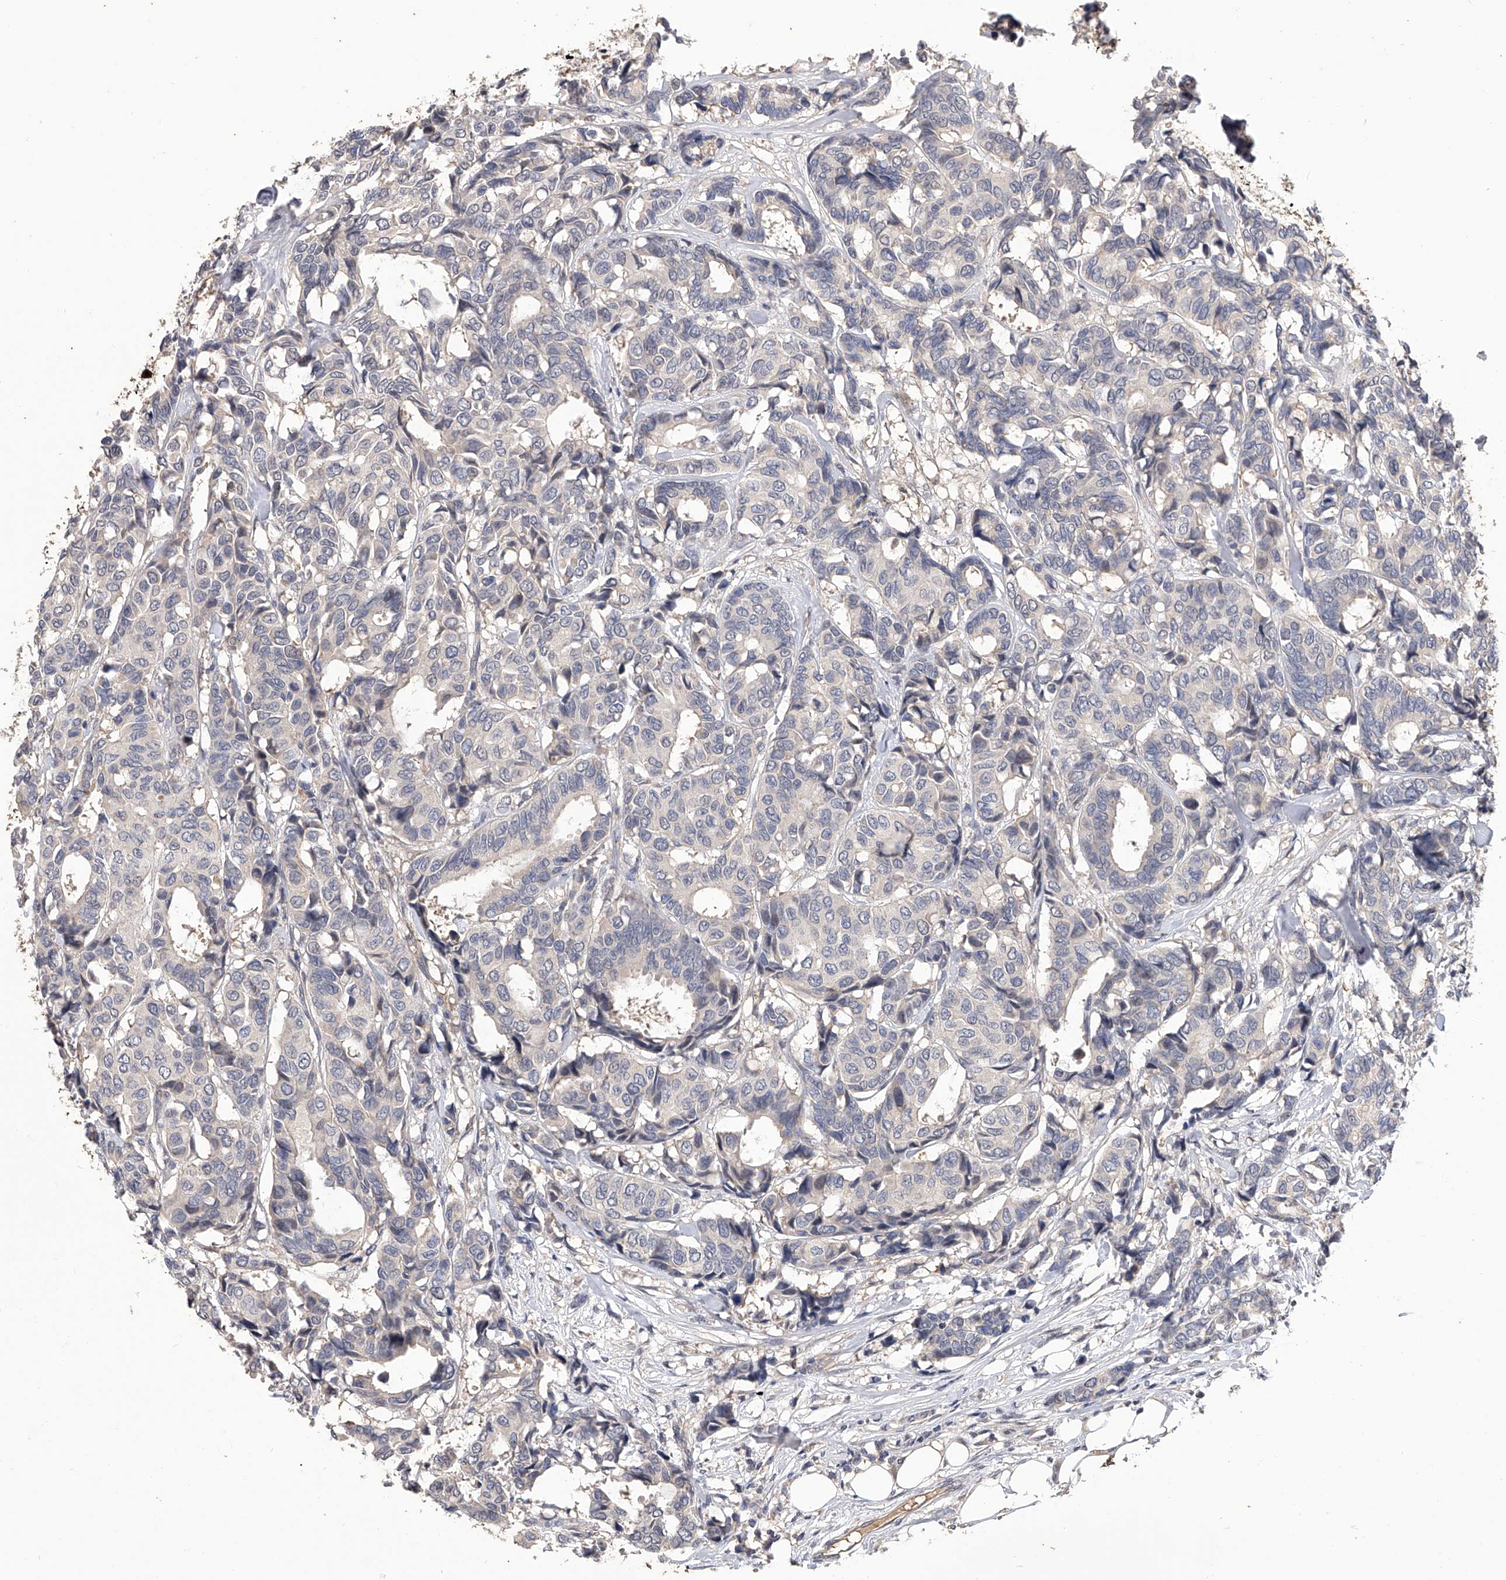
{"staining": {"intensity": "negative", "quantity": "none", "location": "none"}, "tissue": "breast cancer", "cell_type": "Tumor cells", "image_type": "cancer", "snomed": [{"axis": "morphology", "description": "Duct carcinoma"}, {"axis": "topography", "description": "Breast"}], "caption": "The image reveals no significant staining in tumor cells of infiltrating ductal carcinoma (breast).", "gene": "CFAP410", "patient": {"sex": "female", "age": 87}}